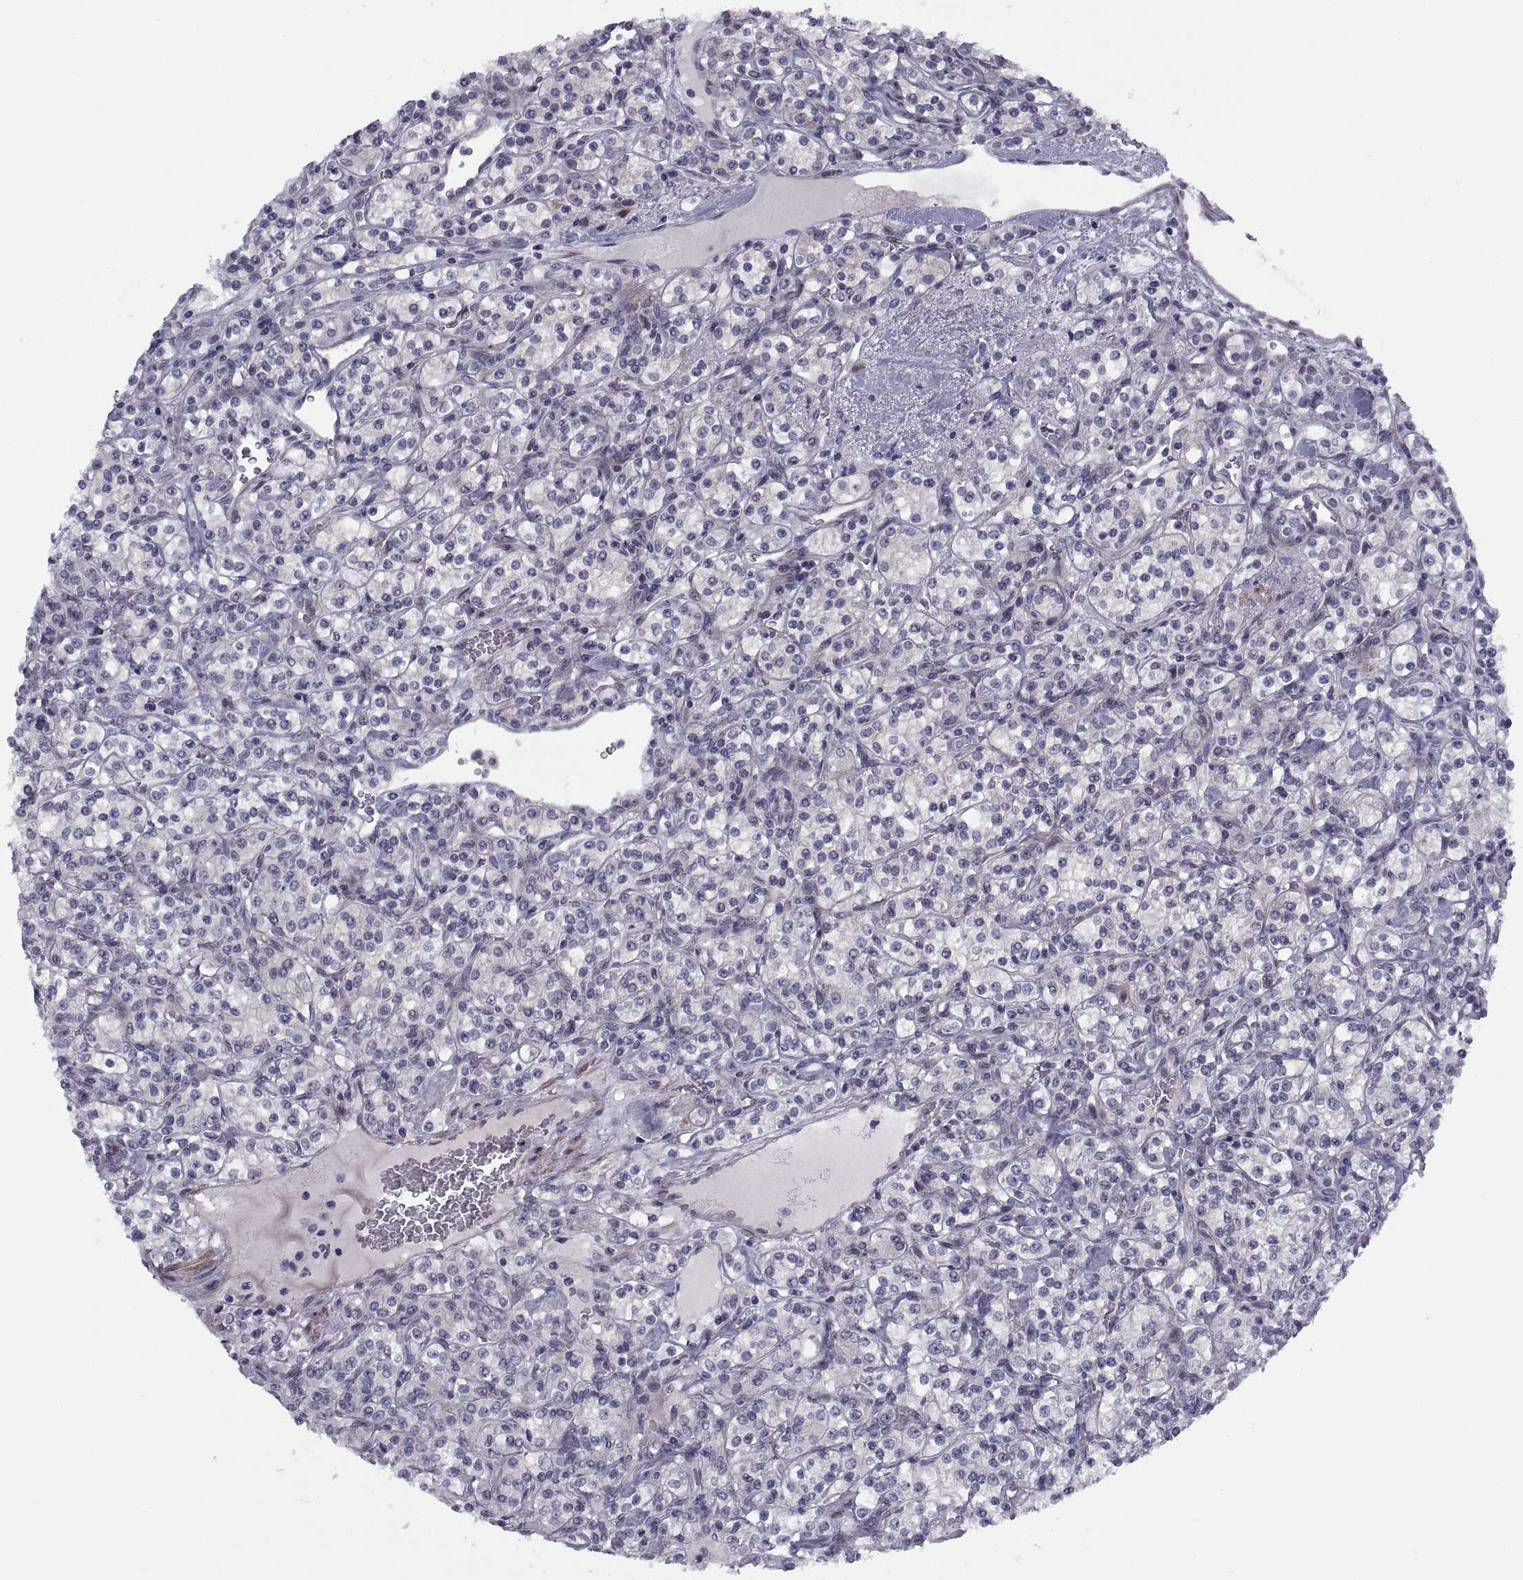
{"staining": {"intensity": "weak", "quantity": "<25%", "location": "cytoplasmic/membranous"}, "tissue": "renal cancer", "cell_type": "Tumor cells", "image_type": "cancer", "snomed": [{"axis": "morphology", "description": "Adenocarcinoma, NOS"}, {"axis": "topography", "description": "Kidney"}], "caption": "The photomicrograph exhibits no staining of tumor cells in renal adenocarcinoma.", "gene": "TMEM158", "patient": {"sex": "male", "age": 77}}